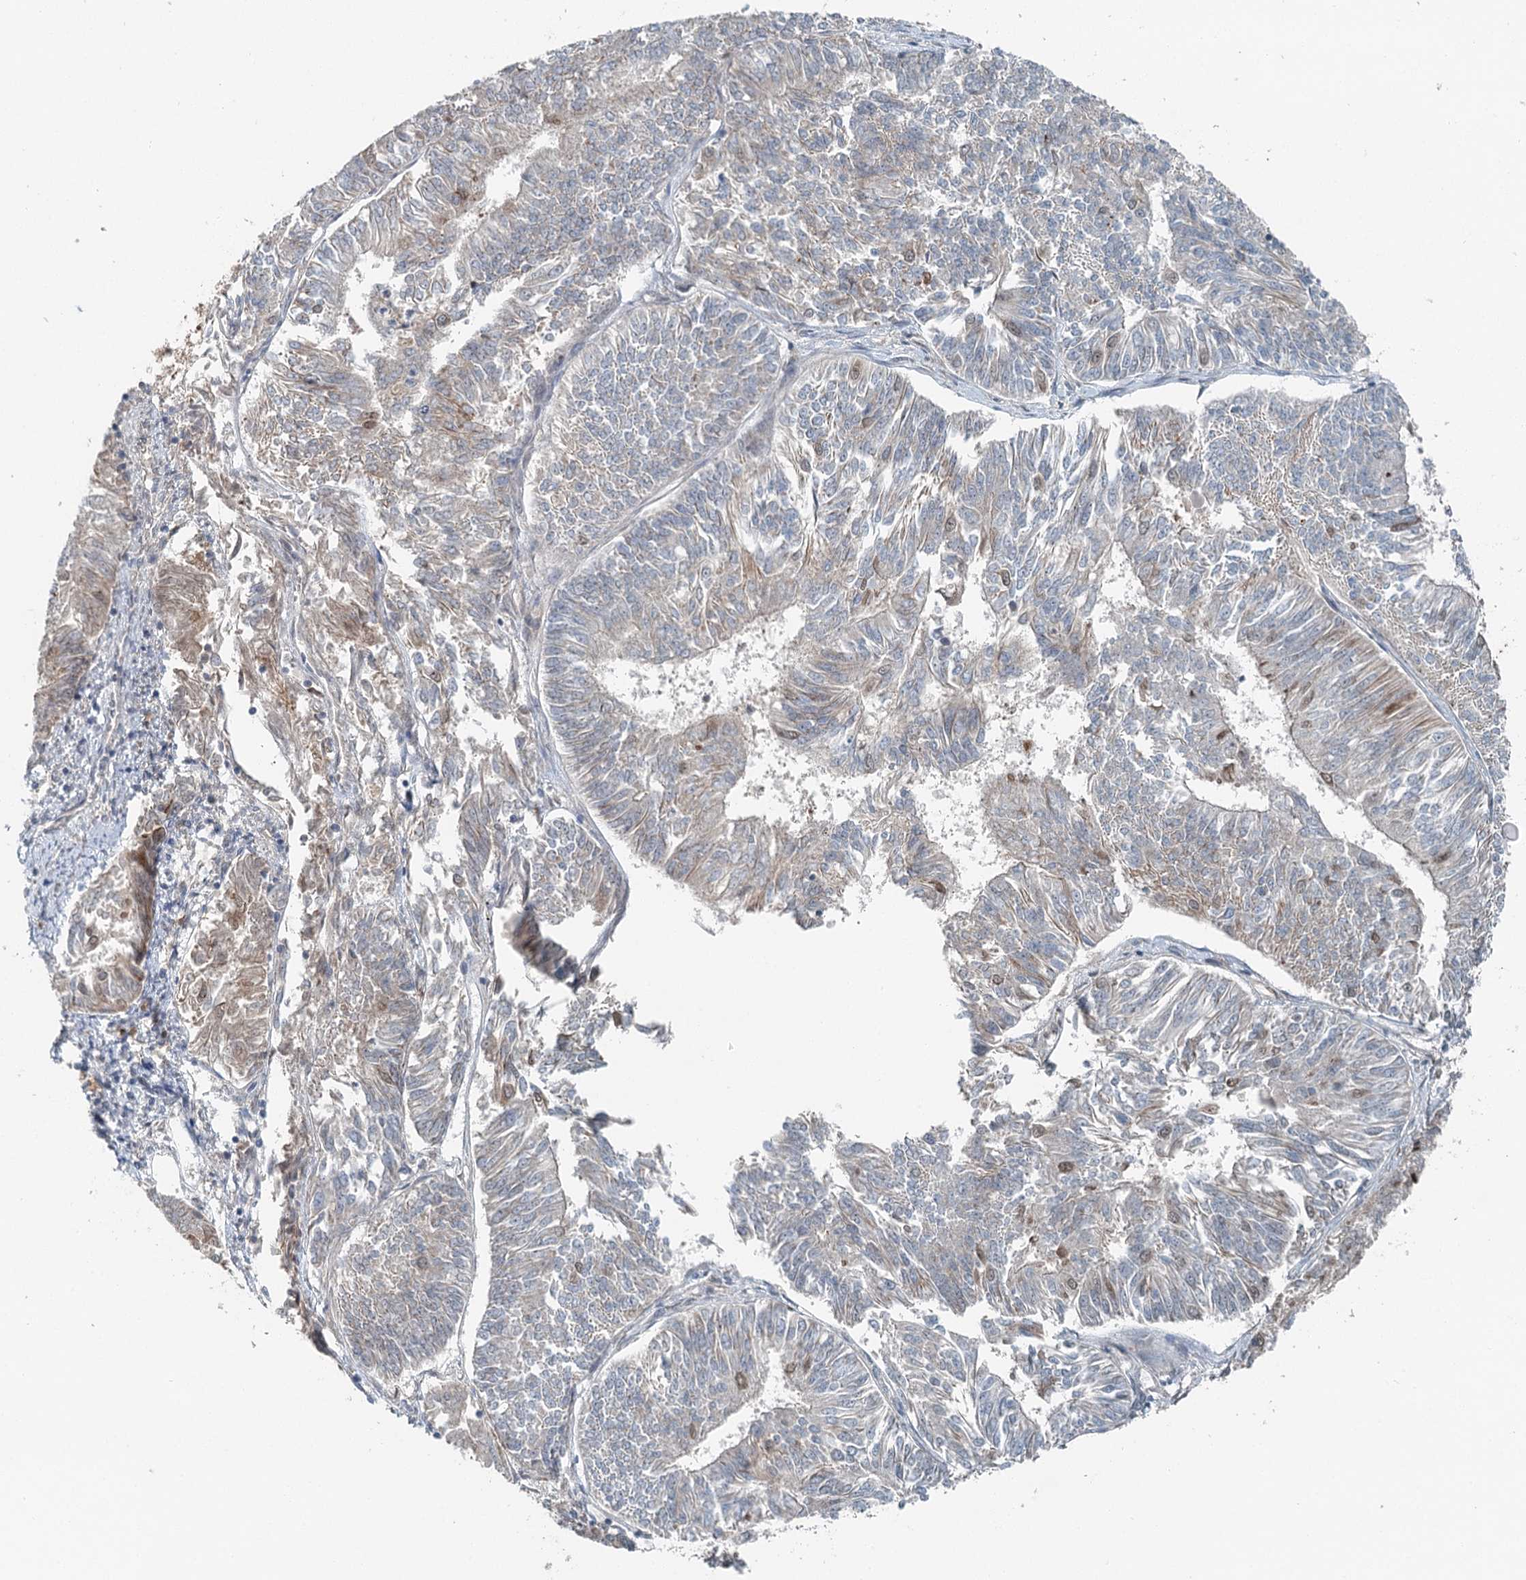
{"staining": {"intensity": "weak", "quantity": "<25%", "location": "cytoplasmic/membranous"}, "tissue": "endometrial cancer", "cell_type": "Tumor cells", "image_type": "cancer", "snomed": [{"axis": "morphology", "description": "Adenocarcinoma, NOS"}, {"axis": "topography", "description": "Endometrium"}], "caption": "Immunohistochemical staining of adenocarcinoma (endometrial) displays no significant positivity in tumor cells.", "gene": "CHCHD5", "patient": {"sex": "female", "age": 58}}